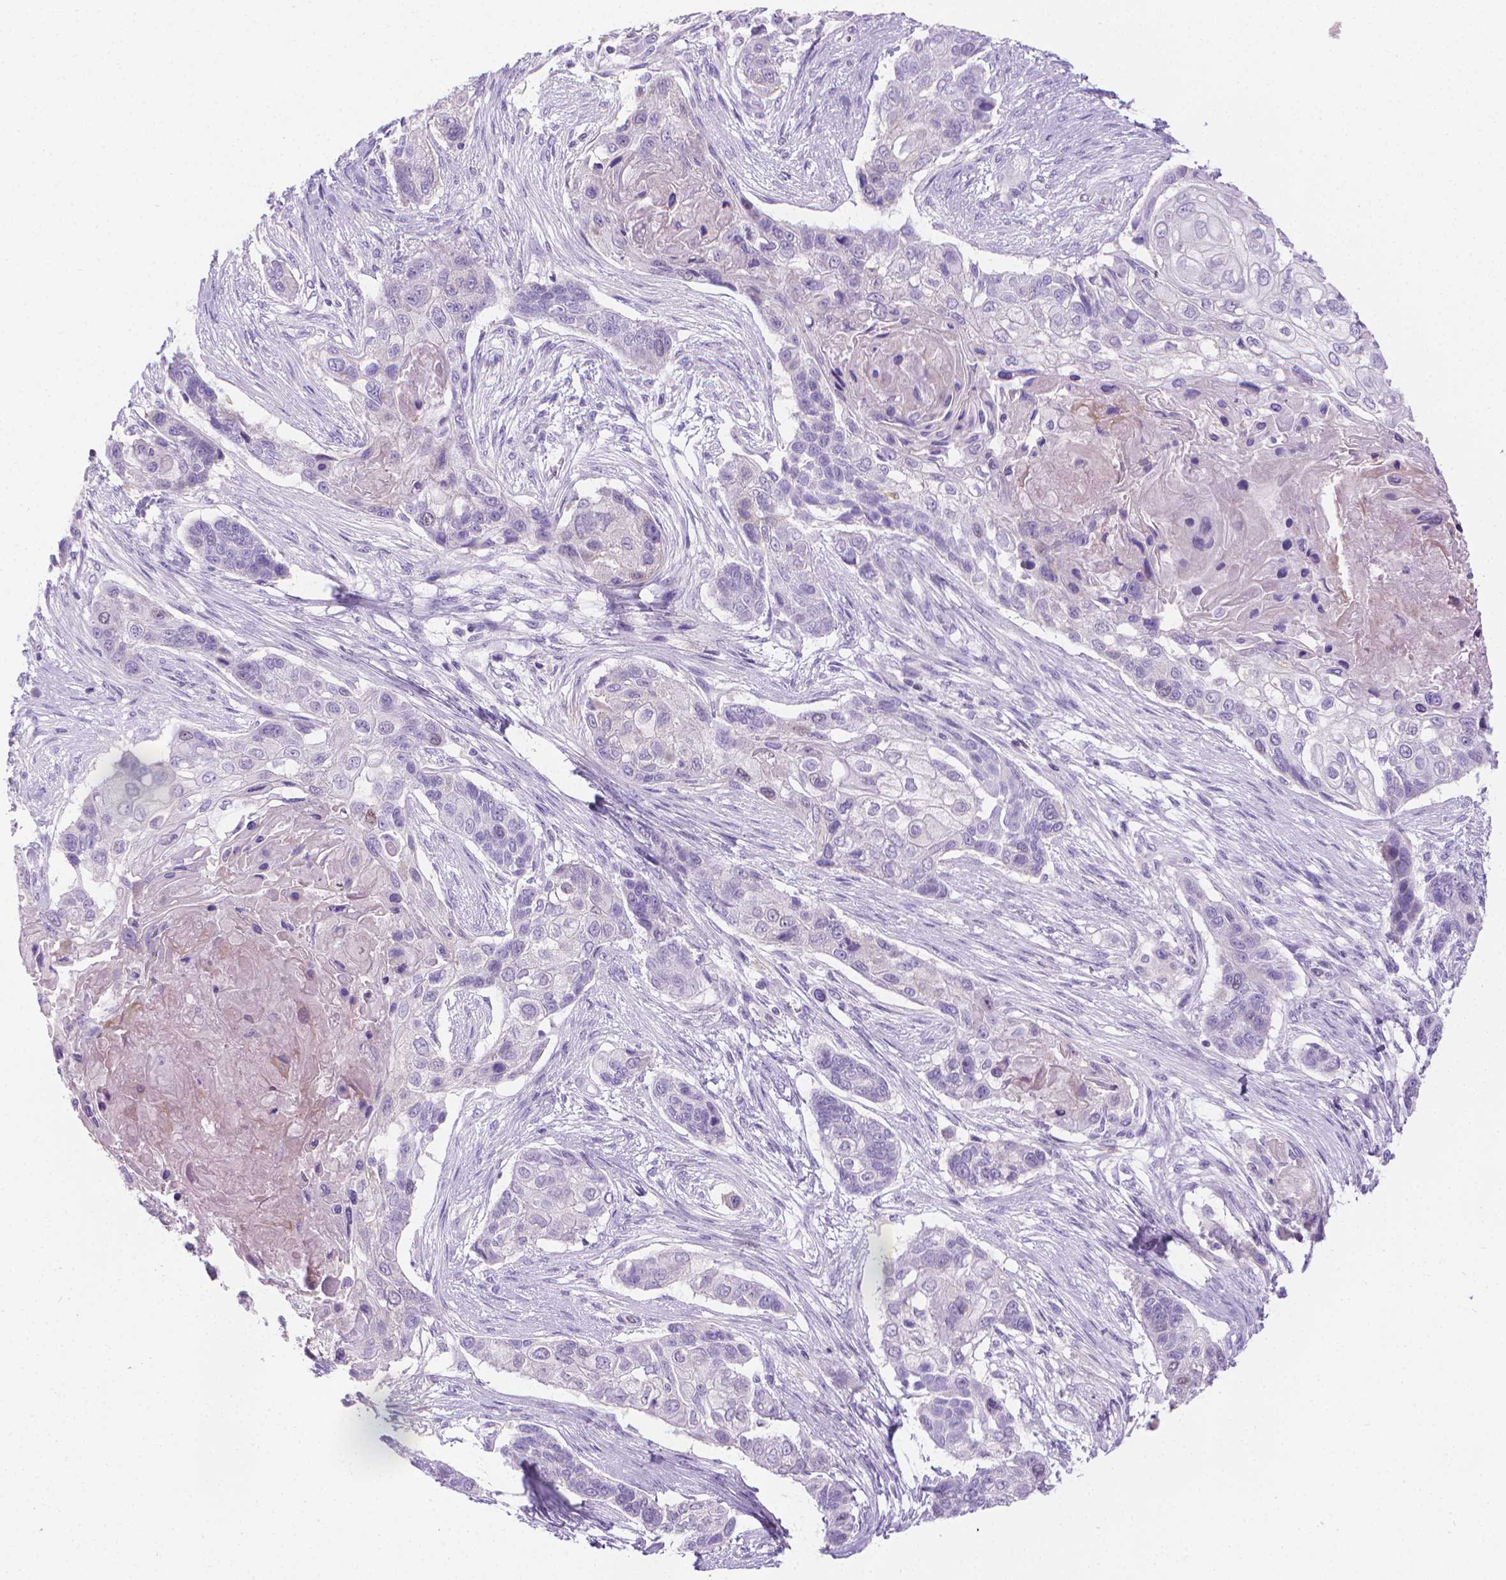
{"staining": {"intensity": "negative", "quantity": "none", "location": "none"}, "tissue": "lung cancer", "cell_type": "Tumor cells", "image_type": "cancer", "snomed": [{"axis": "morphology", "description": "Squamous cell carcinoma, NOS"}, {"axis": "topography", "description": "Lung"}], "caption": "Tumor cells are negative for brown protein staining in lung cancer.", "gene": "SPAG6", "patient": {"sex": "male", "age": 69}}